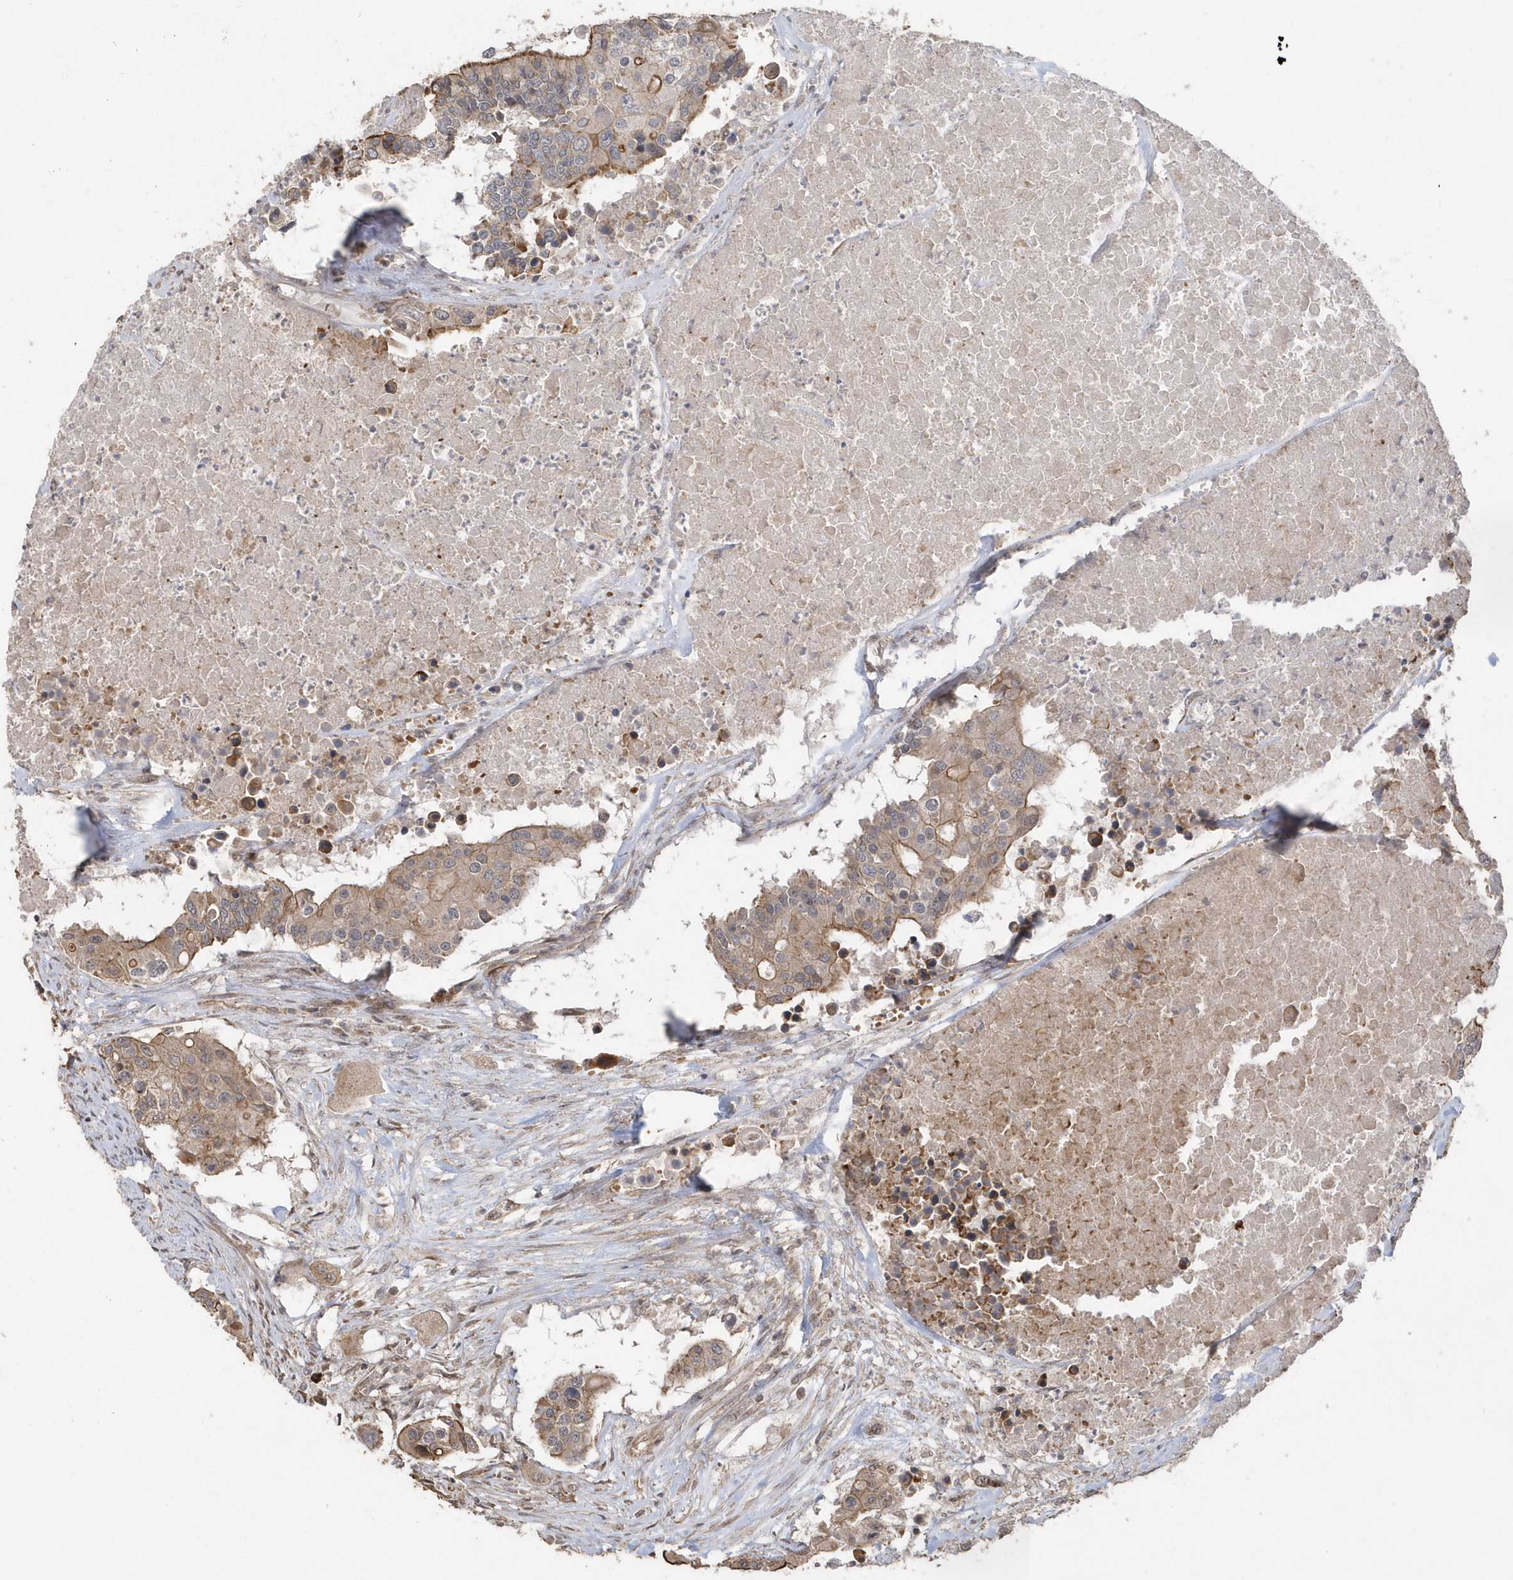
{"staining": {"intensity": "moderate", "quantity": ">75%", "location": "cytoplasmic/membranous"}, "tissue": "colorectal cancer", "cell_type": "Tumor cells", "image_type": "cancer", "snomed": [{"axis": "morphology", "description": "Adenocarcinoma, NOS"}, {"axis": "topography", "description": "Colon"}], "caption": "Human colorectal adenocarcinoma stained with a brown dye demonstrates moderate cytoplasmic/membranous positive expression in about >75% of tumor cells.", "gene": "HERPUD1", "patient": {"sex": "male", "age": 77}}